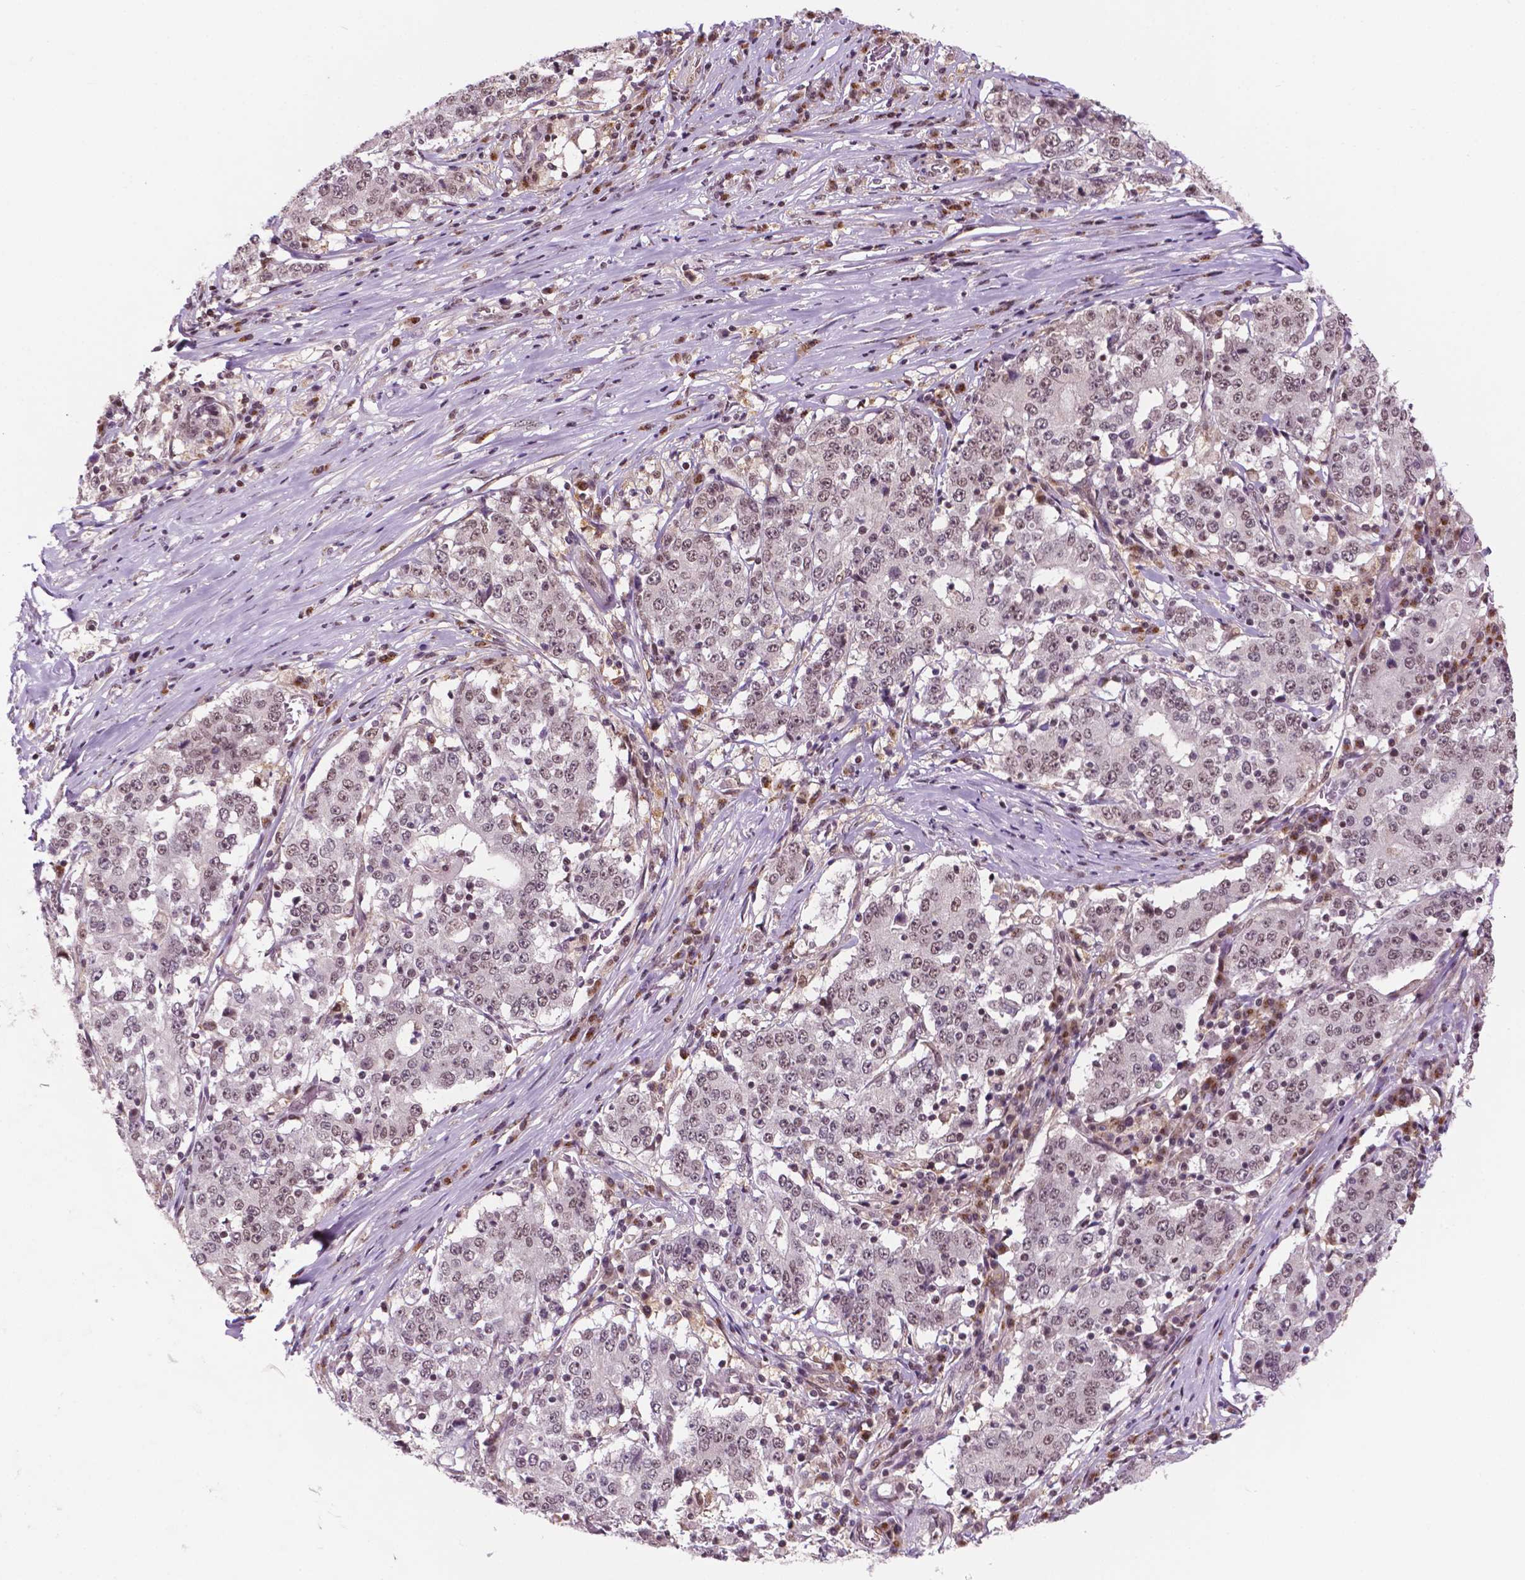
{"staining": {"intensity": "weak", "quantity": ">75%", "location": "nuclear"}, "tissue": "stomach cancer", "cell_type": "Tumor cells", "image_type": "cancer", "snomed": [{"axis": "morphology", "description": "Adenocarcinoma, NOS"}, {"axis": "topography", "description": "Stomach"}], "caption": "High-magnification brightfield microscopy of stomach adenocarcinoma stained with DAB (brown) and counterstained with hematoxylin (blue). tumor cells exhibit weak nuclear expression is identified in about>75% of cells.", "gene": "PER2", "patient": {"sex": "male", "age": 59}}